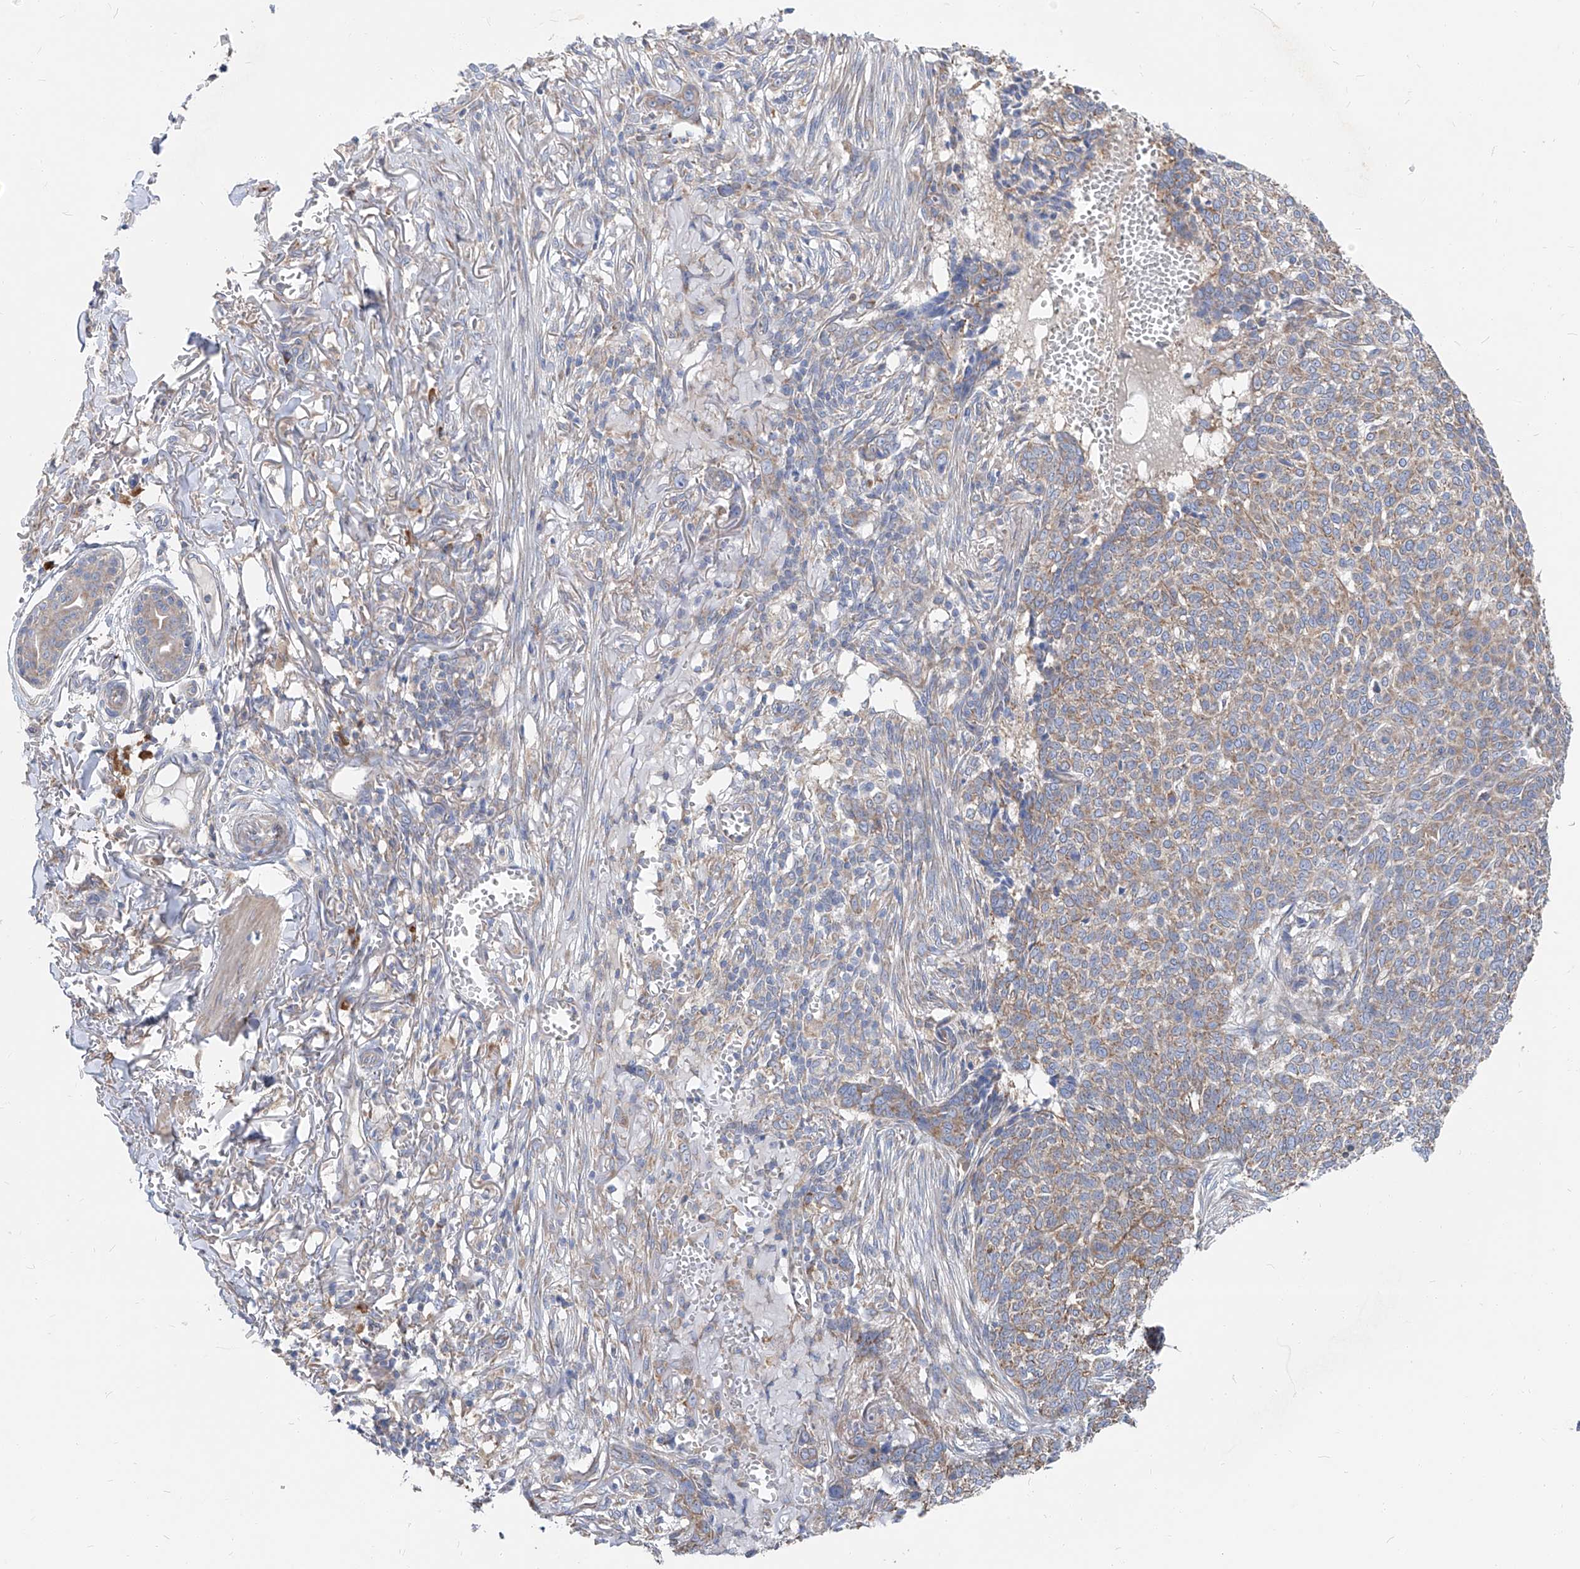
{"staining": {"intensity": "moderate", "quantity": "25%-75%", "location": "cytoplasmic/membranous"}, "tissue": "skin cancer", "cell_type": "Tumor cells", "image_type": "cancer", "snomed": [{"axis": "morphology", "description": "Basal cell carcinoma"}, {"axis": "topography", "description": "Skin"}], "caption": "Skin cancer (basal cell carcinoma) stained with DAB IHC shows medium levels of moderate cytoplasmic/membranous expression in approximately 25%-75% of tumor cells.", "gene": "UFL1", "patient": {"sex": "male", "age": 85}}